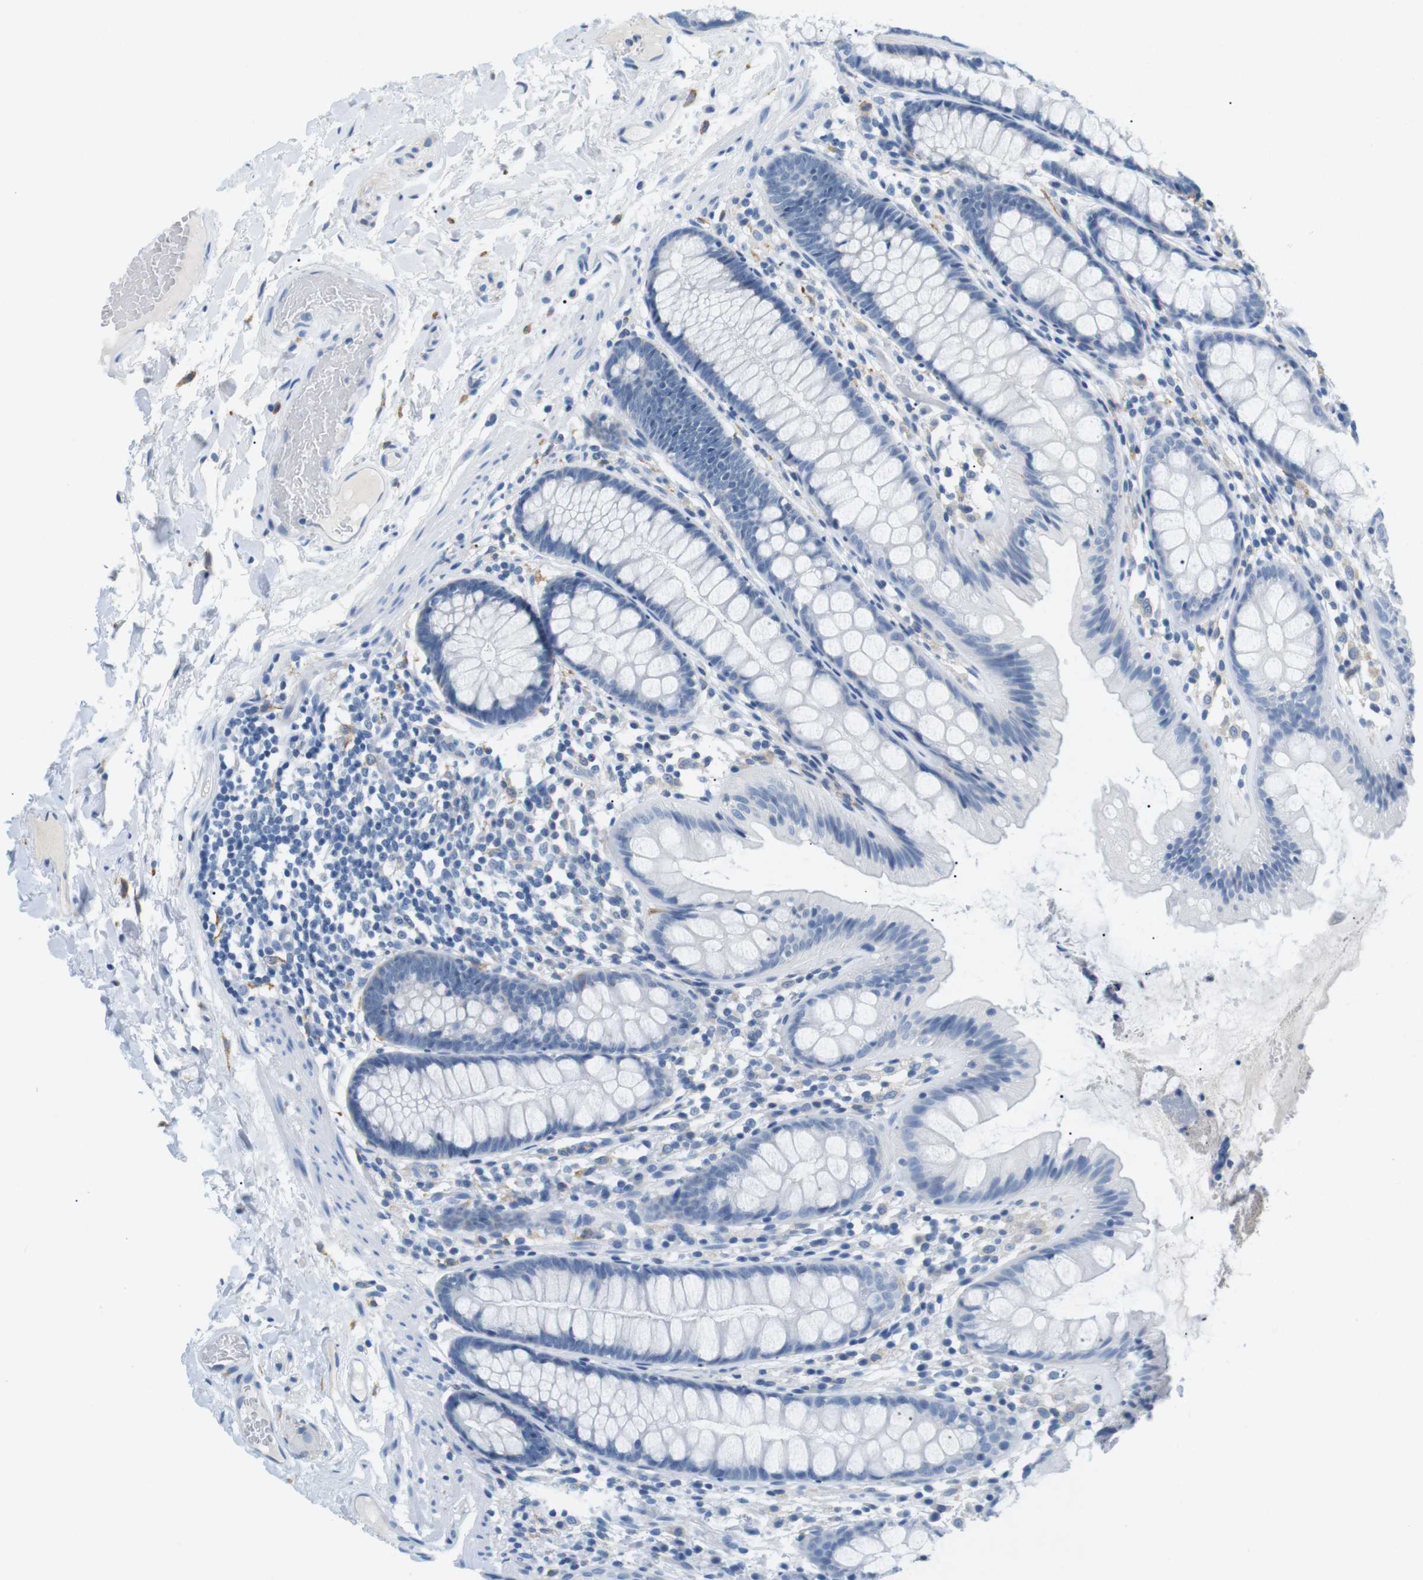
{"staining": {"intensity": "negative", "quantity": "none", "location": "none"}, "tissue": "colon", "cell_type": "Endothelial cells", "image_type": "normal", "snomed": [{"axis": "morphology", "description": "Normal tissue, NOS"}, {"axis": "topography", "description": "Colon"}], "caption": "Colon stained for a protein using immunohistochemistry reveals no expression endothelial cells.", "gene": "FCGRT", "patient": {"sex": "female", "age": 56}}